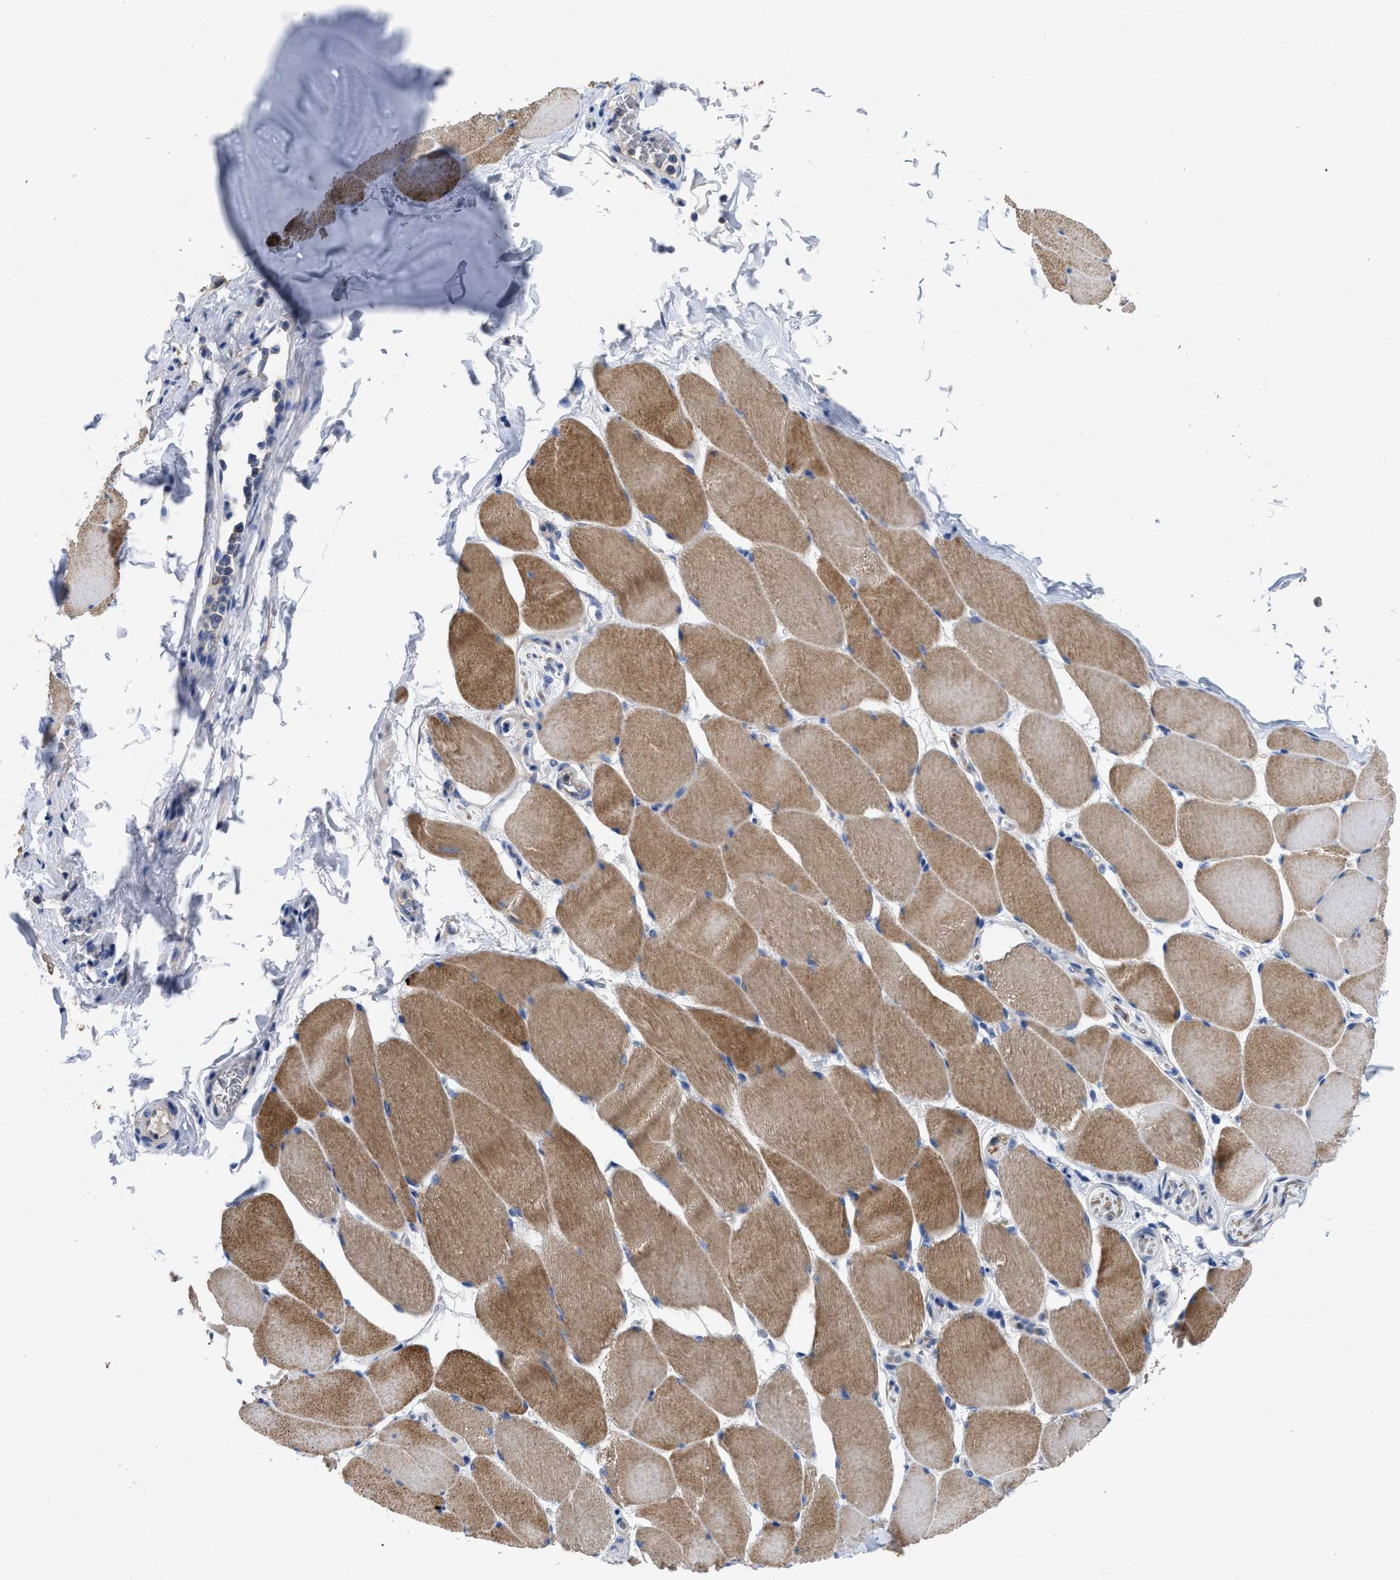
{"staining": {"intensity": "moderate", "quantity": ">75%", "location": "cytoplasmic/membranous"}, "tissue": "skeletal muscle", "cell_type": "Myocytes", "image_type": "normal", "snomed": [{"axis": "morphology", "description": "Normal tissue, NOS"}, {"axis": "topography", "description": "Skeletal muscle"}], "caption": "The immunohistochemical stain shows moderate cytoplasmic/membranous expression in myocytes of unremarkable skeletal muscle. (Brightfield microscopy of DAB IHC at high magnification).", "gene": "RAP1GDS1", "patient": {"sex": "male", "age": 62}}